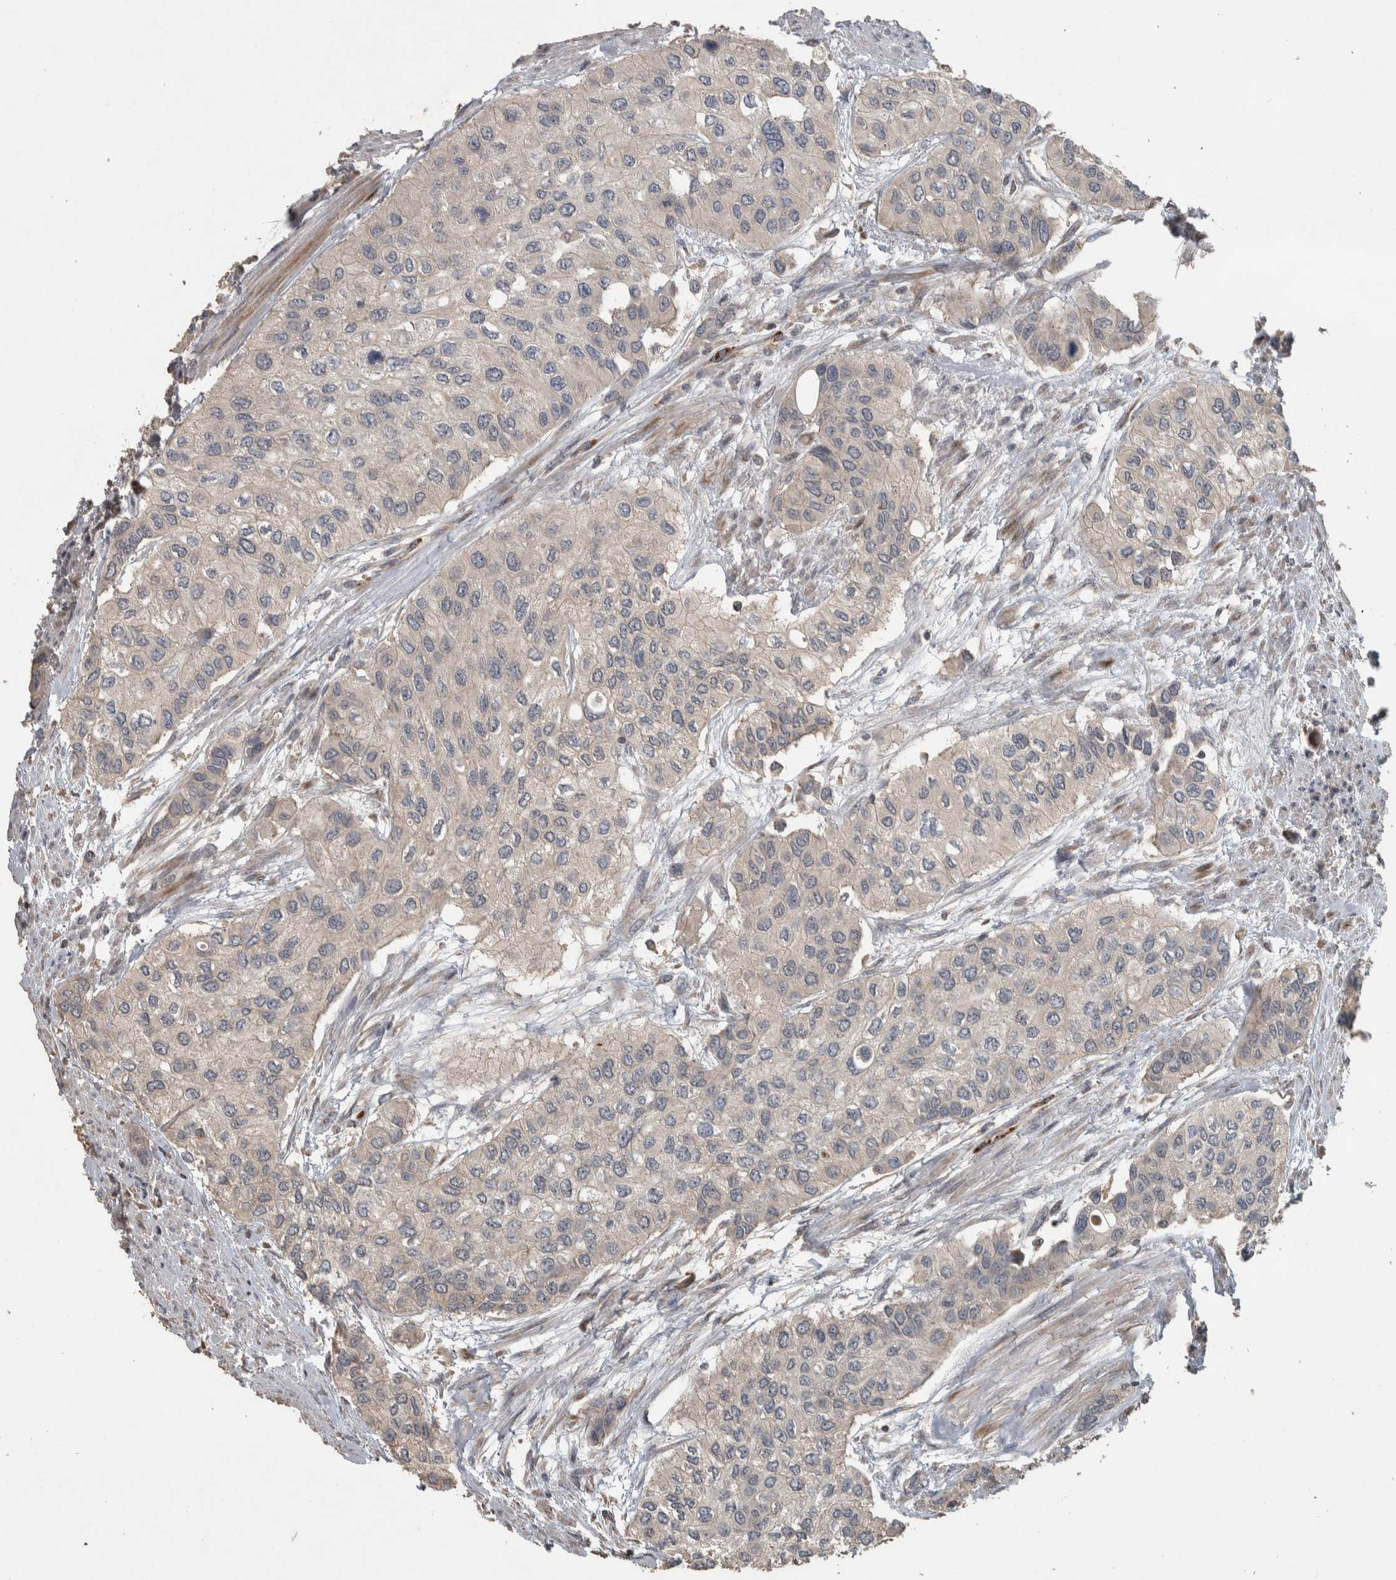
{"staining": {"intensity": "weak", "quantity": "<25%", "location": "cytoplasmic/membranous"}, "tissue": "urothelial cancer", "cell_type": "Tumor cells", "image_type": "cancer", "snomed": [{"axis": "morphology", "description": "Urothelial carcinoma, High grade"}, {"axis": "topography", "description": "Urinary bladder"}], "caption": "IHC photomicrograph of high-grade urothelial carcinoma stained for a protein (brown), which demonstrates no expression in tumor cells.", "gene": "ERAL1", "patient": {"sex": "female", "age": 56}}